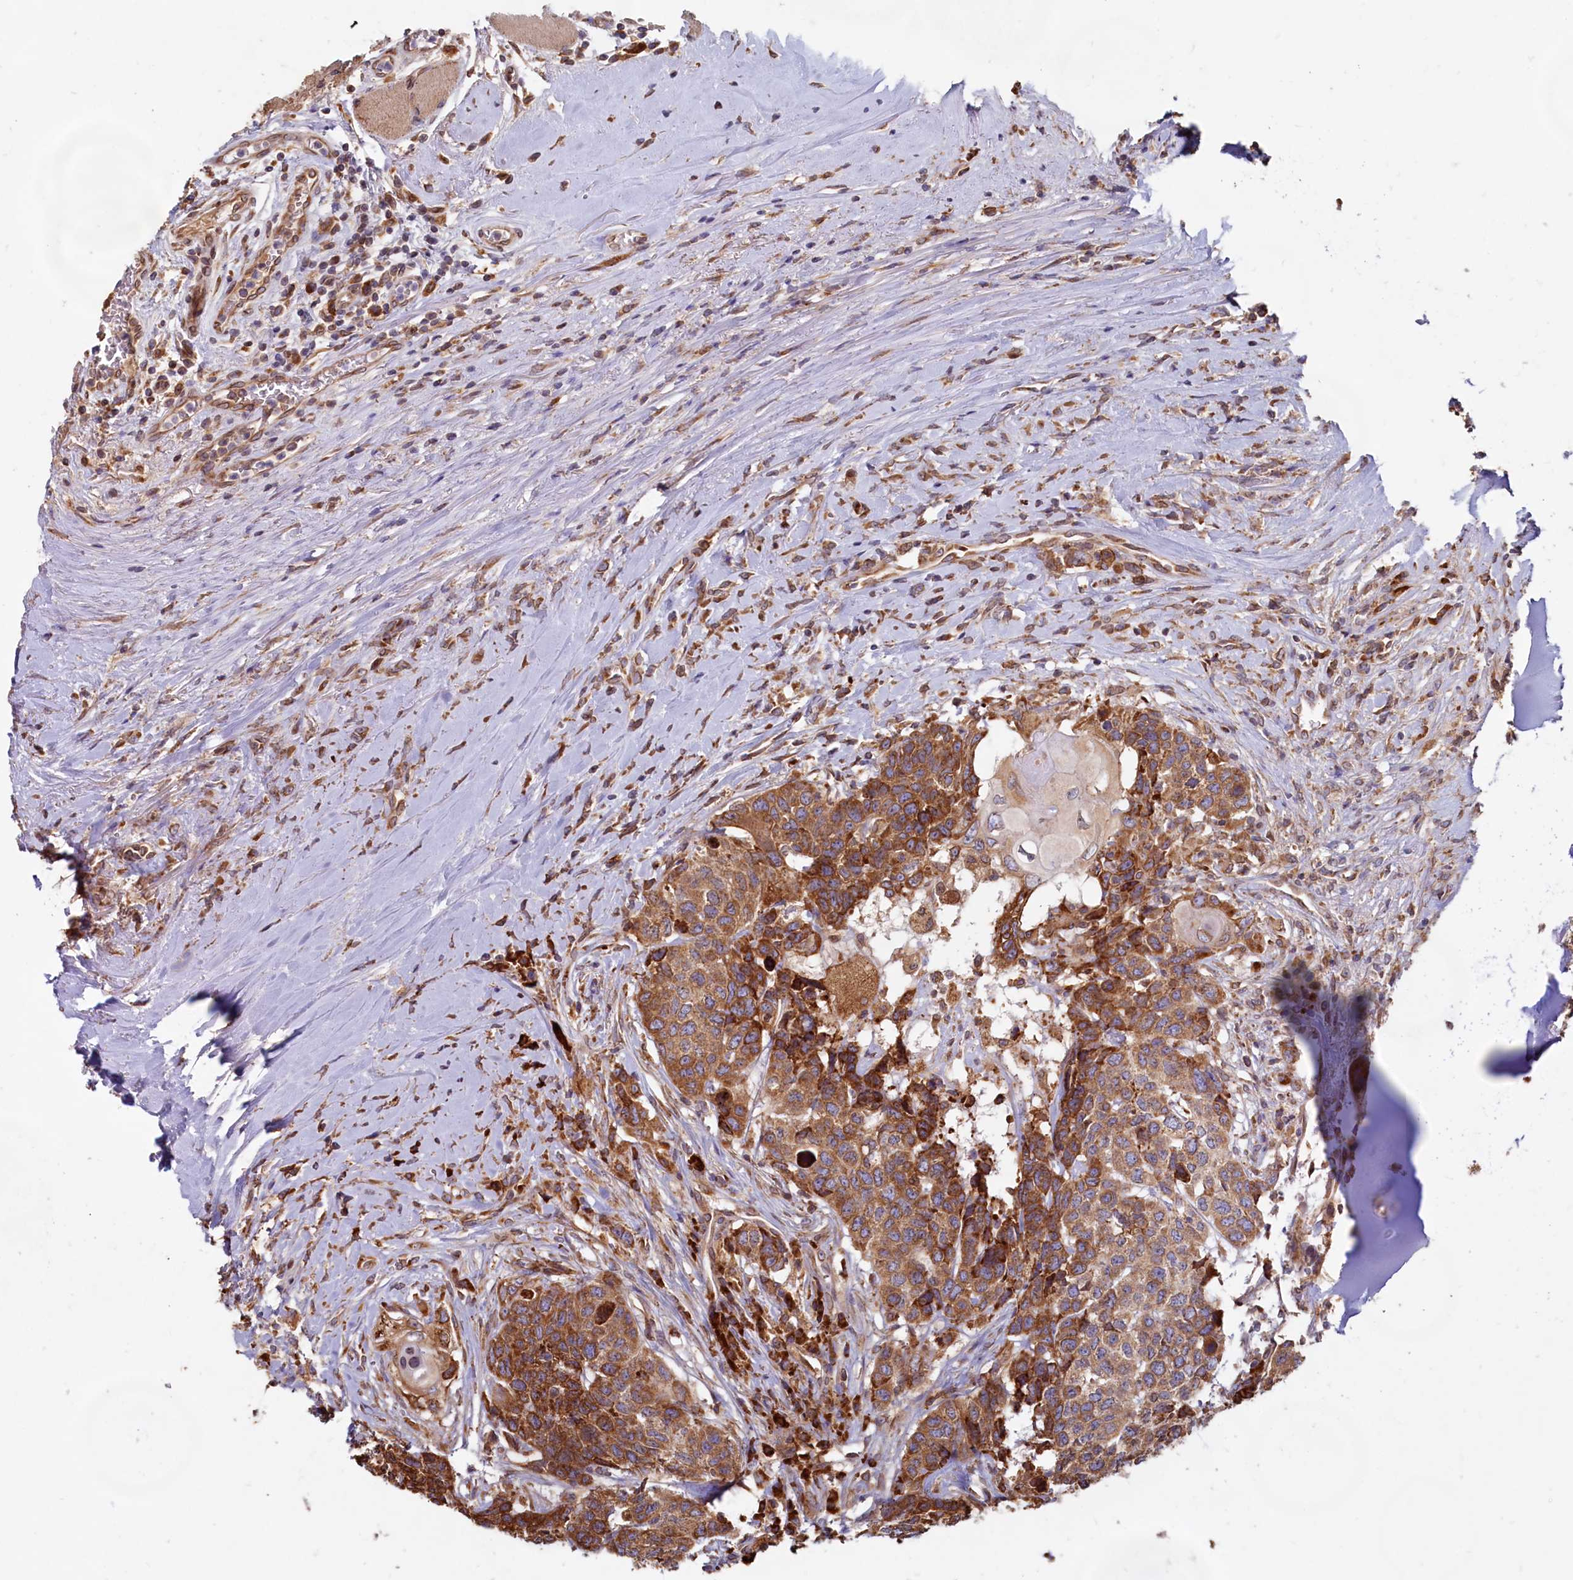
{"staining": {"intensity": "strong", "quantity": ">75%", "location": "cytoplasmic/membranous"}, "tissue": "head and neck cancer", "cell_type": "Tumor cells", "image_type": "cancer", "snomed": [{"axis": "morphology", "description": "Squamous cell carcinoma, NOS"}, {"axis": "topography", "description": "Head-Neck"}], "caption": "Protein analysis of head and neck cancer tissue exhibits strong cytoplasmic/membranous expression in about >75% of tumor cells.", "gene": "TBC1D19", "patient": {"sex": "male", "age": 66}}